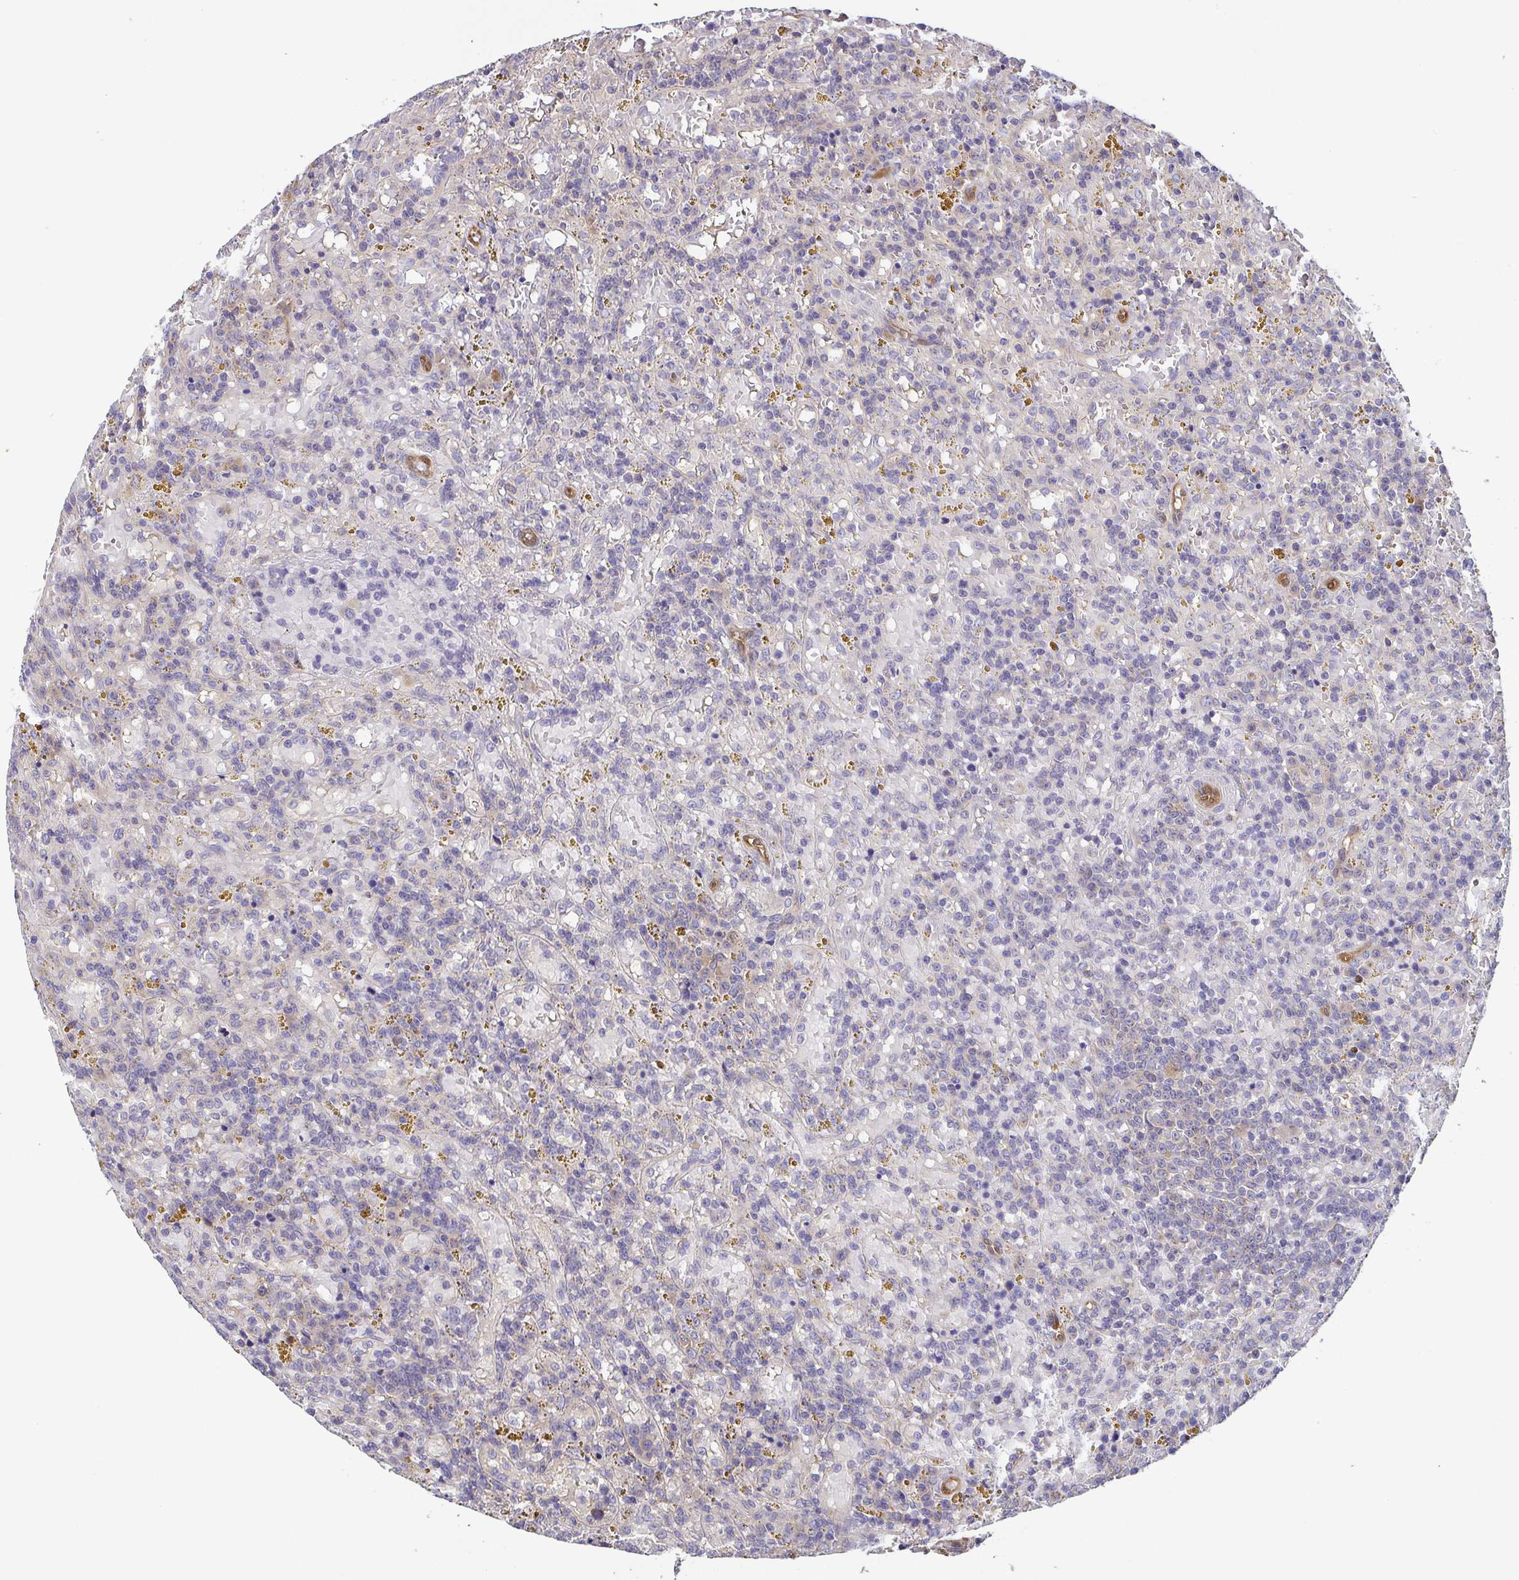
{"staining": {"intensity": "negative", "quantity": "none", "location": "none"}, "tissue": "lymphoma", "cell_type": "Tumor cells", "image_type": "cancer", "snomed": [{"axis": "morphology", "description": "Malignant lymphoma, non-Hodgkin's type, Low grade"}, {"axis": "topography", "description": "Spleen"}], "caption": "DAB immunohistochemical staining of lymphoma exhibits no significant expression in tumor cells.", "gene": "EIF3D", "patient": {"sex": "female", "age": 65}}